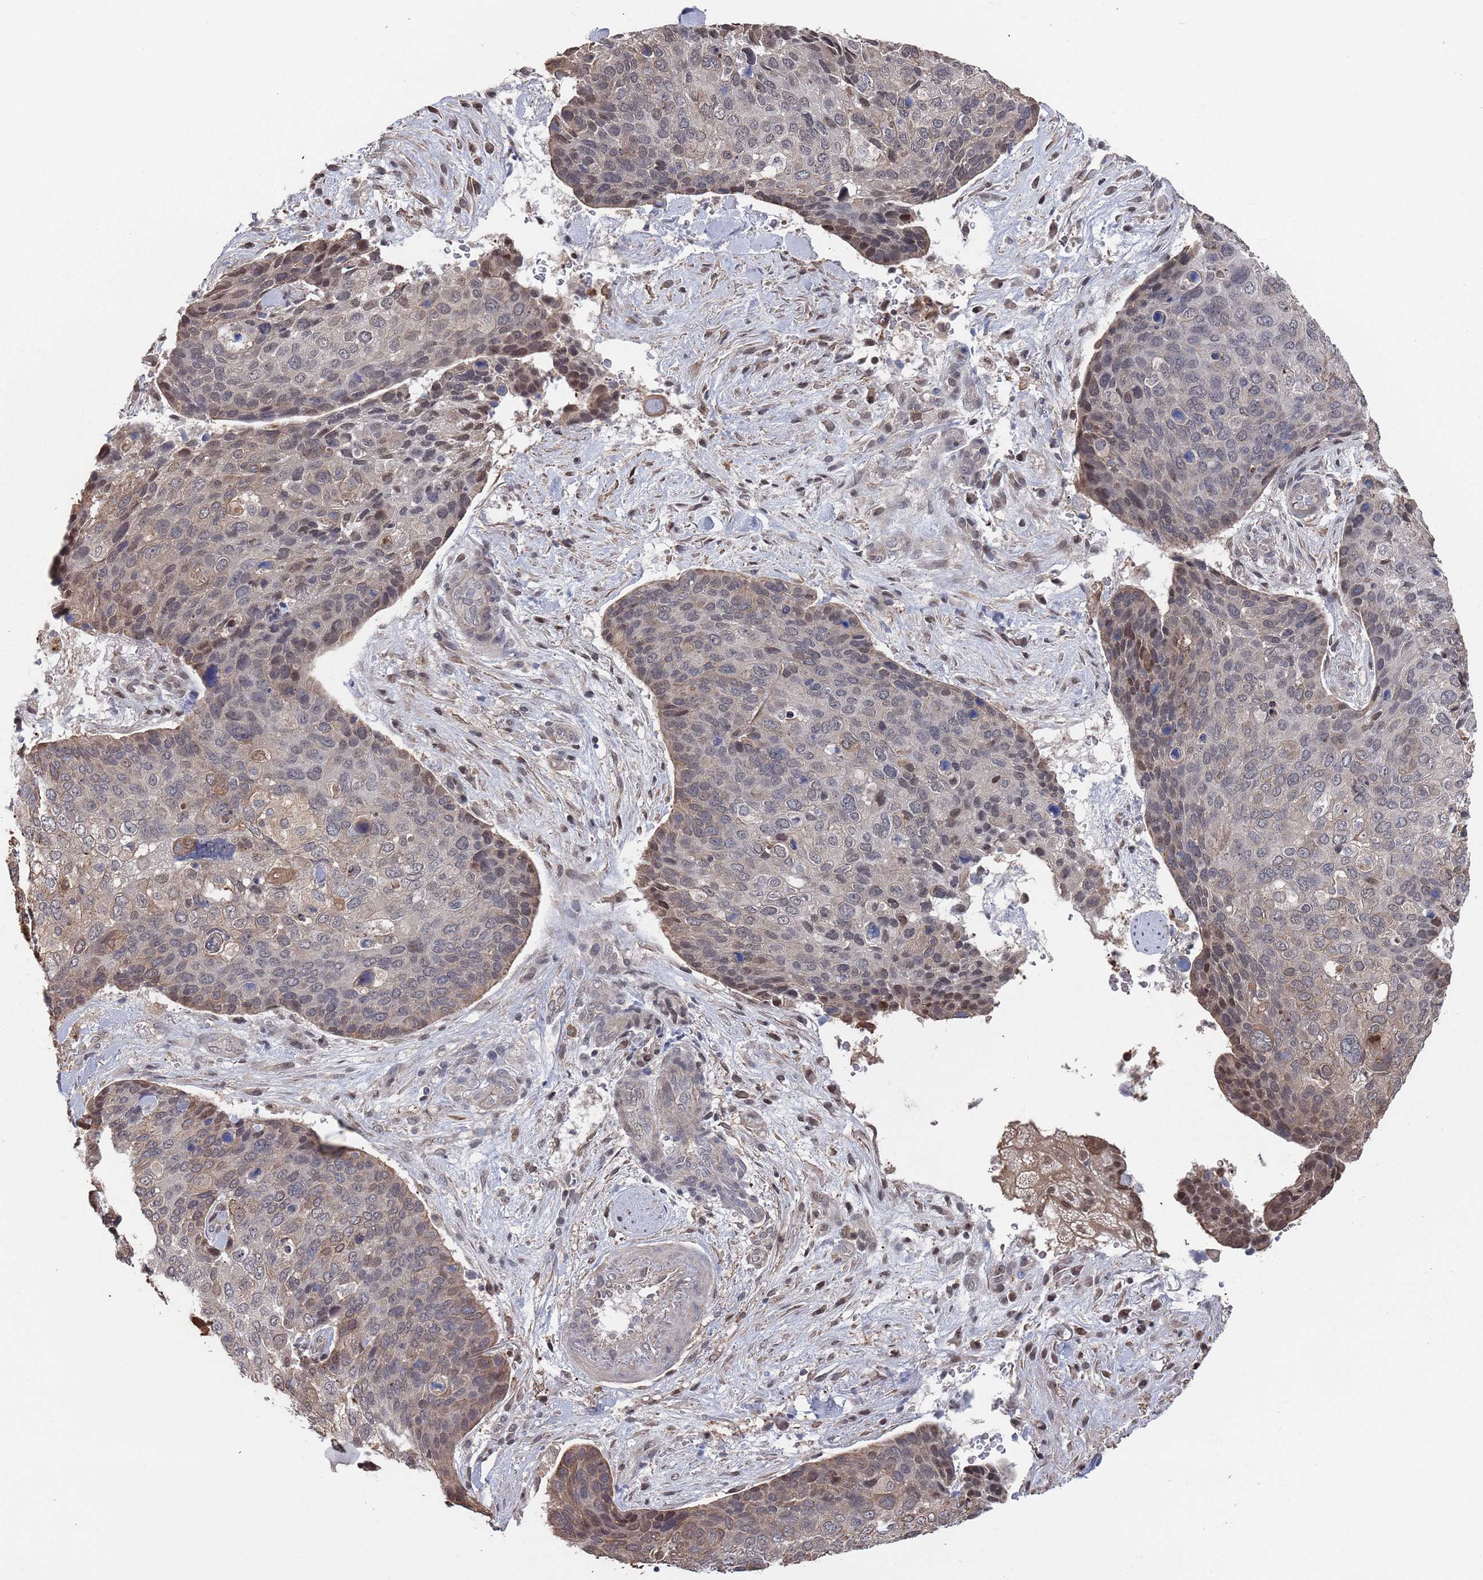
{"staining": {"intensity": "moderate", "quantity": "<25%", "location": "cytoplasmic/membranous,nuclear"}, "tissue": "skin cancer", "cell_type": "Tumor cells", "image_type": "cancer", "snomed": [{"axis": "morphology", "description": "Basal cell carcinoma"}, {"axis": "topography", "description": "Skin"}], "caption": "Skin cancer (basal cell carcinoma) tissue demonstrates moderate cytoplasmic/membranous and nuclear expression in approximately <25% of tumor cells (Brightfield microscopy of DAB IHC at high magnification).", "gene": "DGKD", "patient": {"sex": "female", "age": 74}}